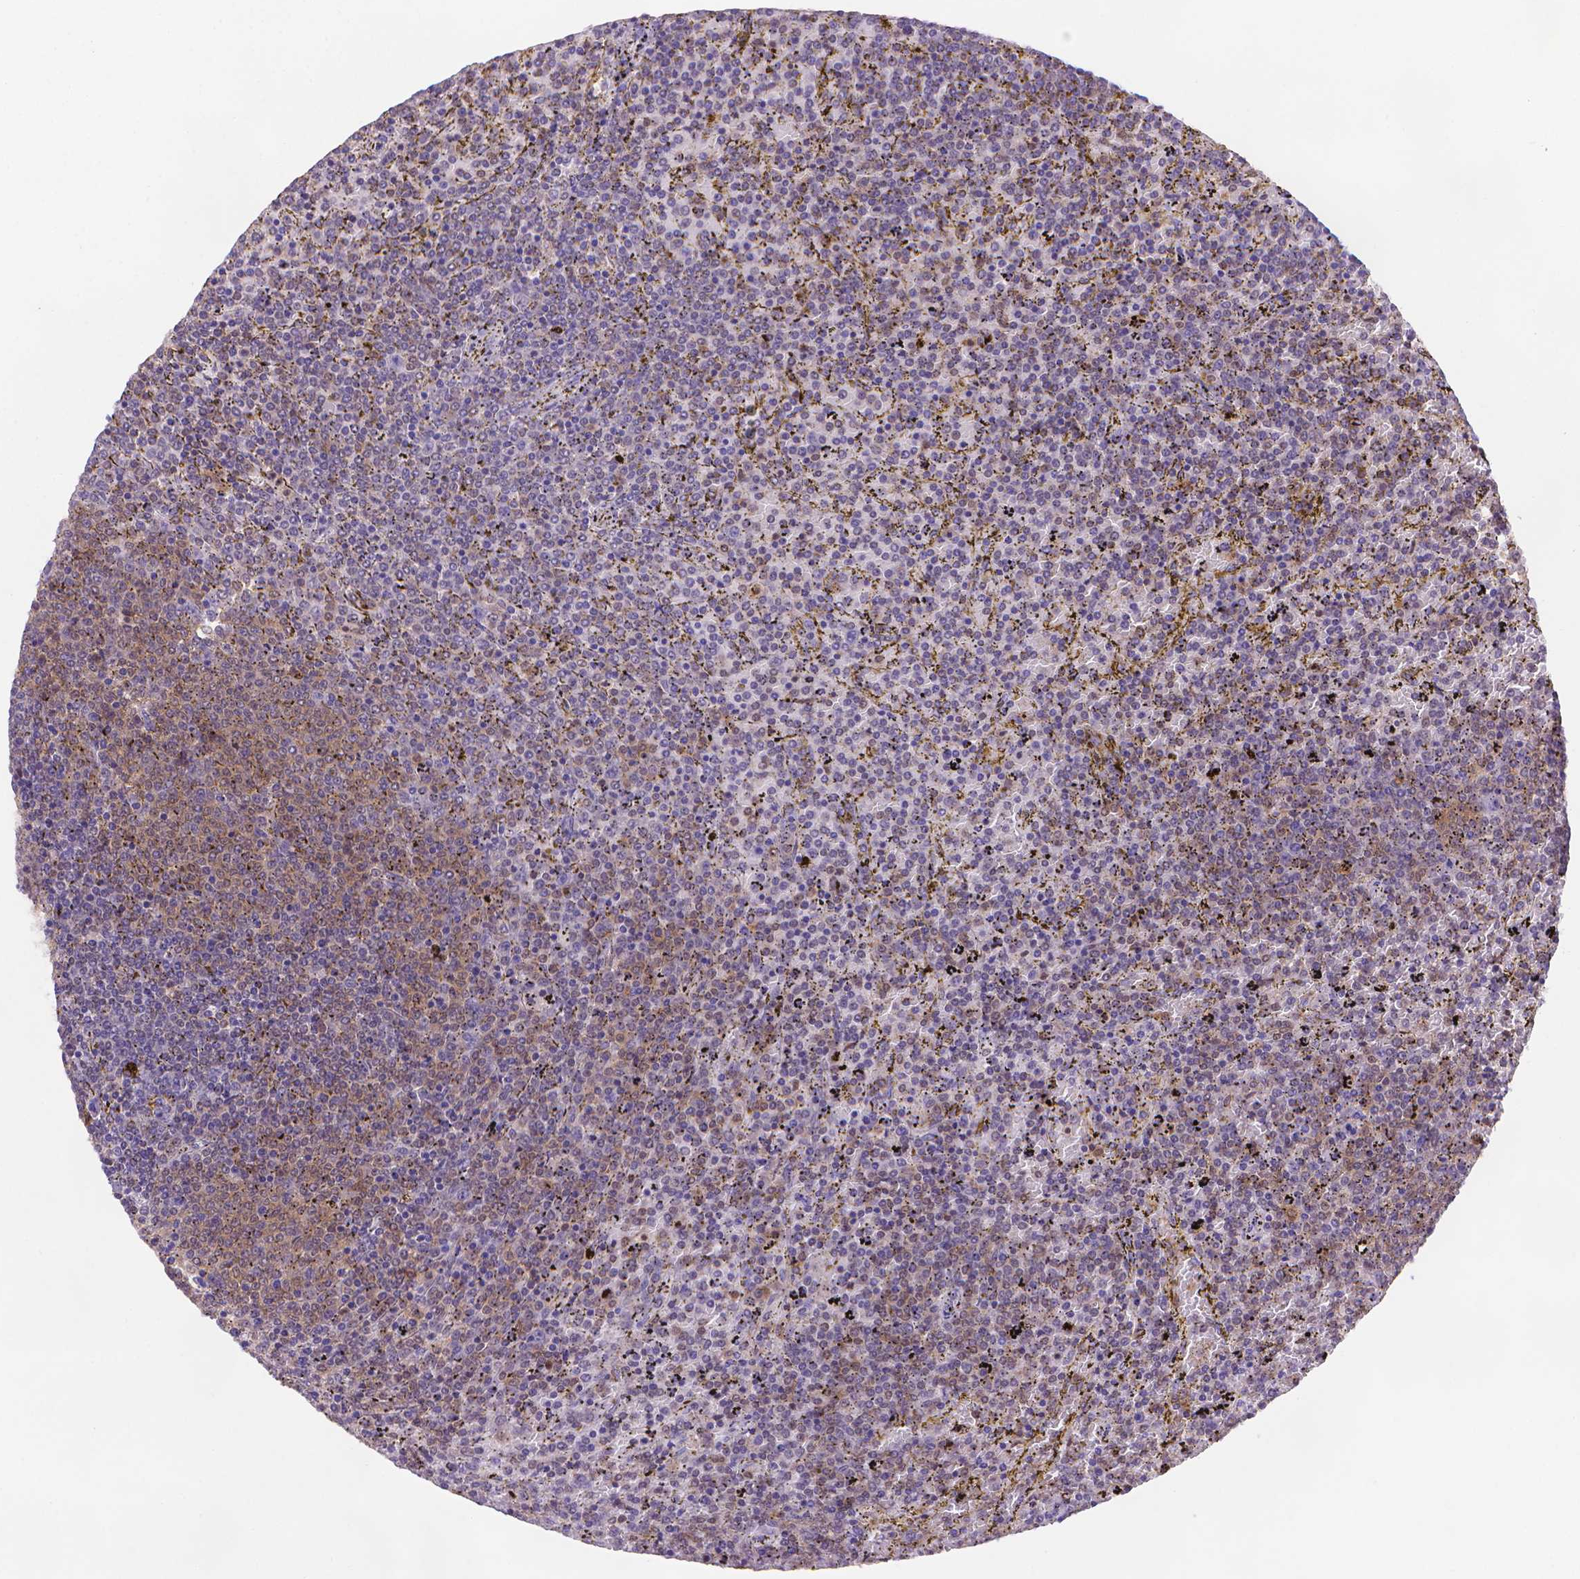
{"staining": {"intensity": "negative", "quantity": "none", "location": "none"}, "tissue": "lymphoma", "cell_type": "Tumor cells", "image_type": "cancer", "snomed": [{"axis": "morphology", "description": "Malignant lymphoma, non-Hodgkin's type, Low grade"}, {"axis": "topography", "description": "Spleen"}], "caption": "The photomicrograph demonstrates no staining of tumor cells in lymphoma.", "gene": "FGD2", "patient": {"sex": "female", "age": 77}}